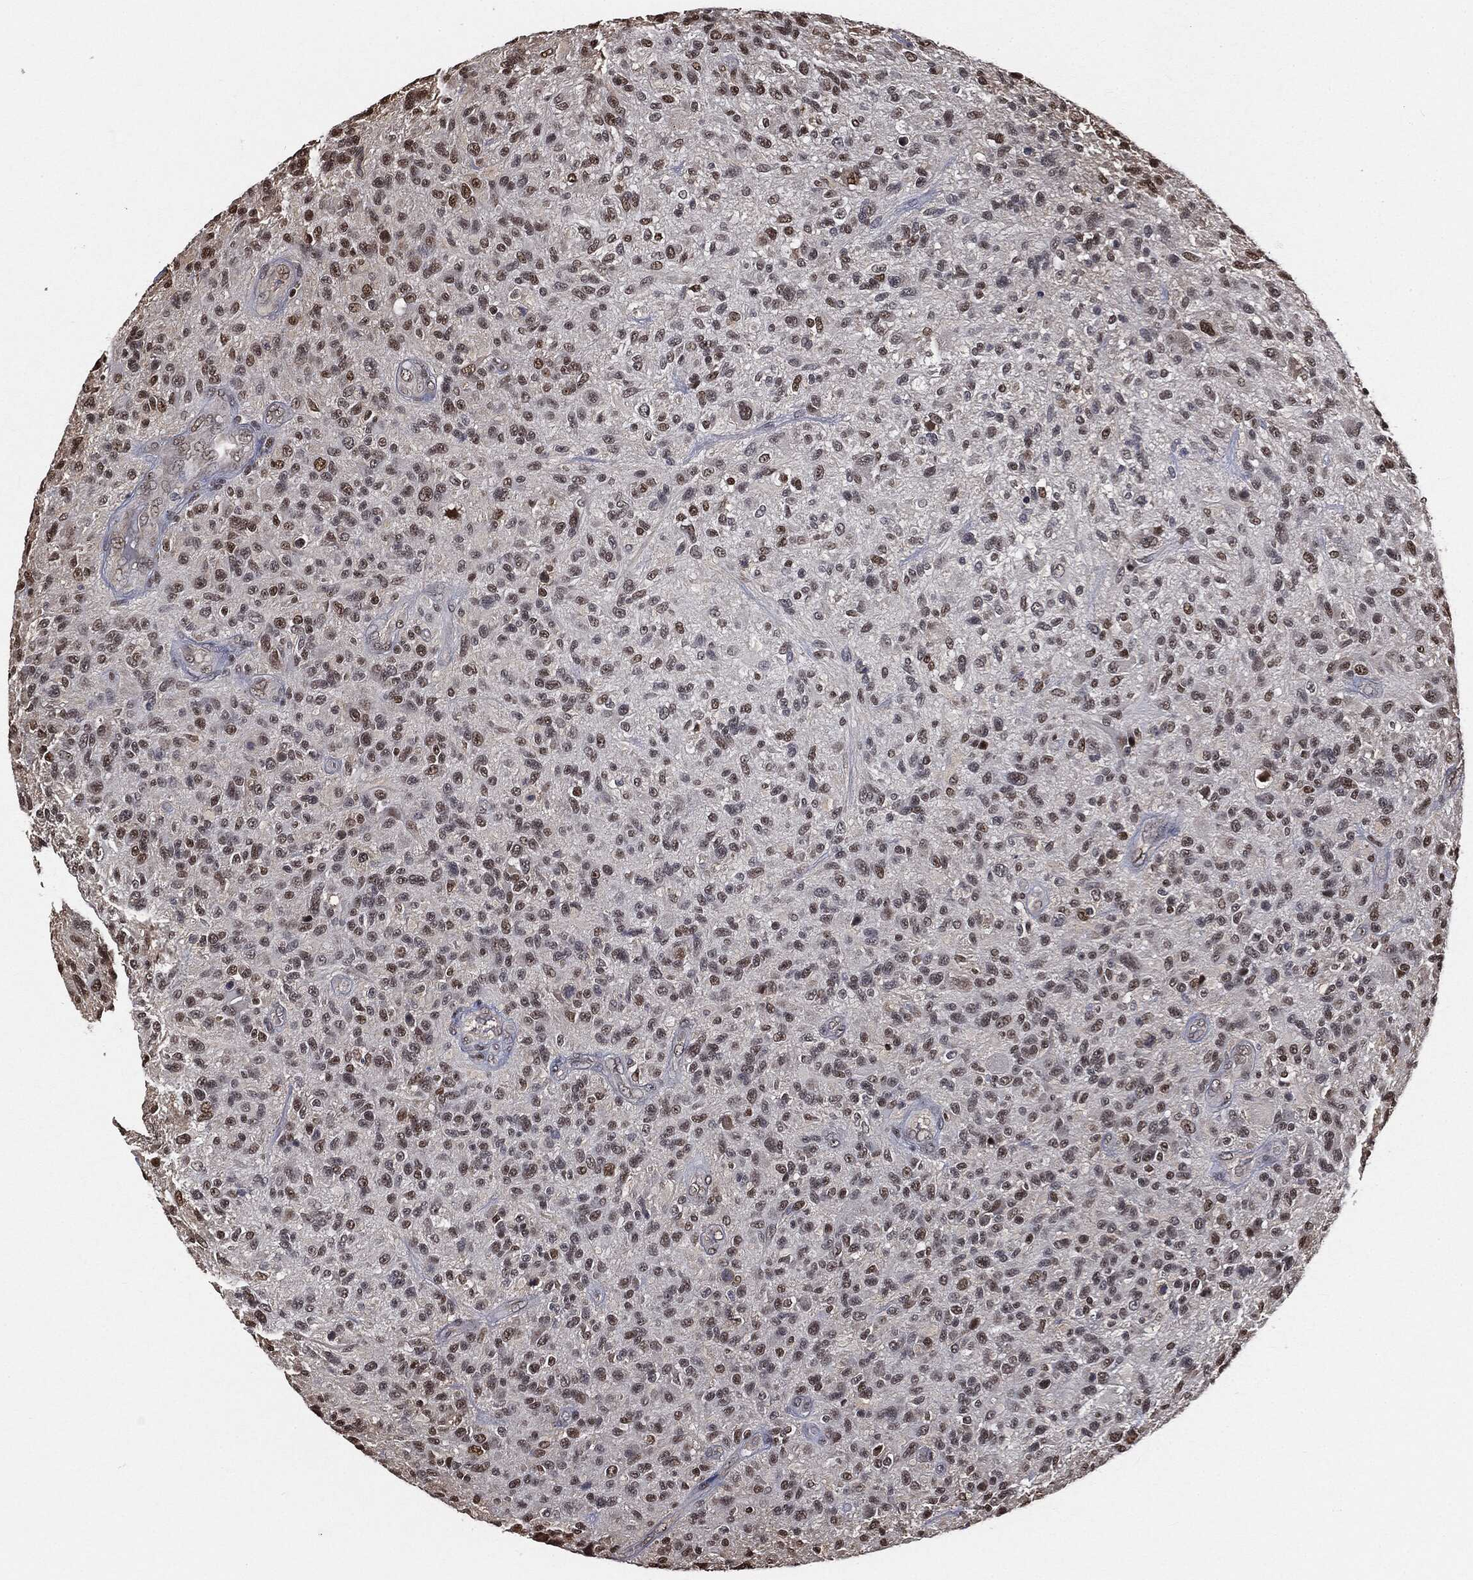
{"staining": {"intensity": "strong", "quantity": "25%-75%", "location": "nuclear"}, "tissue": "glioma", "cell_type": "Tumor cells", "image_type": "cancer", "snomed": [{"axis": "morphology", "description": "Glioma, malignant, High grade"}, {"axis": "topography", "description": "Brain"}], "caption": "Tumor cells reveal high levels of strong nuclear expression in about 25%-75% of cells in human glioma. The staining was performed using DAB, with brown indicating positive protein expression. Nuclei are stained blue with hematoxylin.", "gene": "SHLD2", "patient": {"sex": "male", "age": 47}}